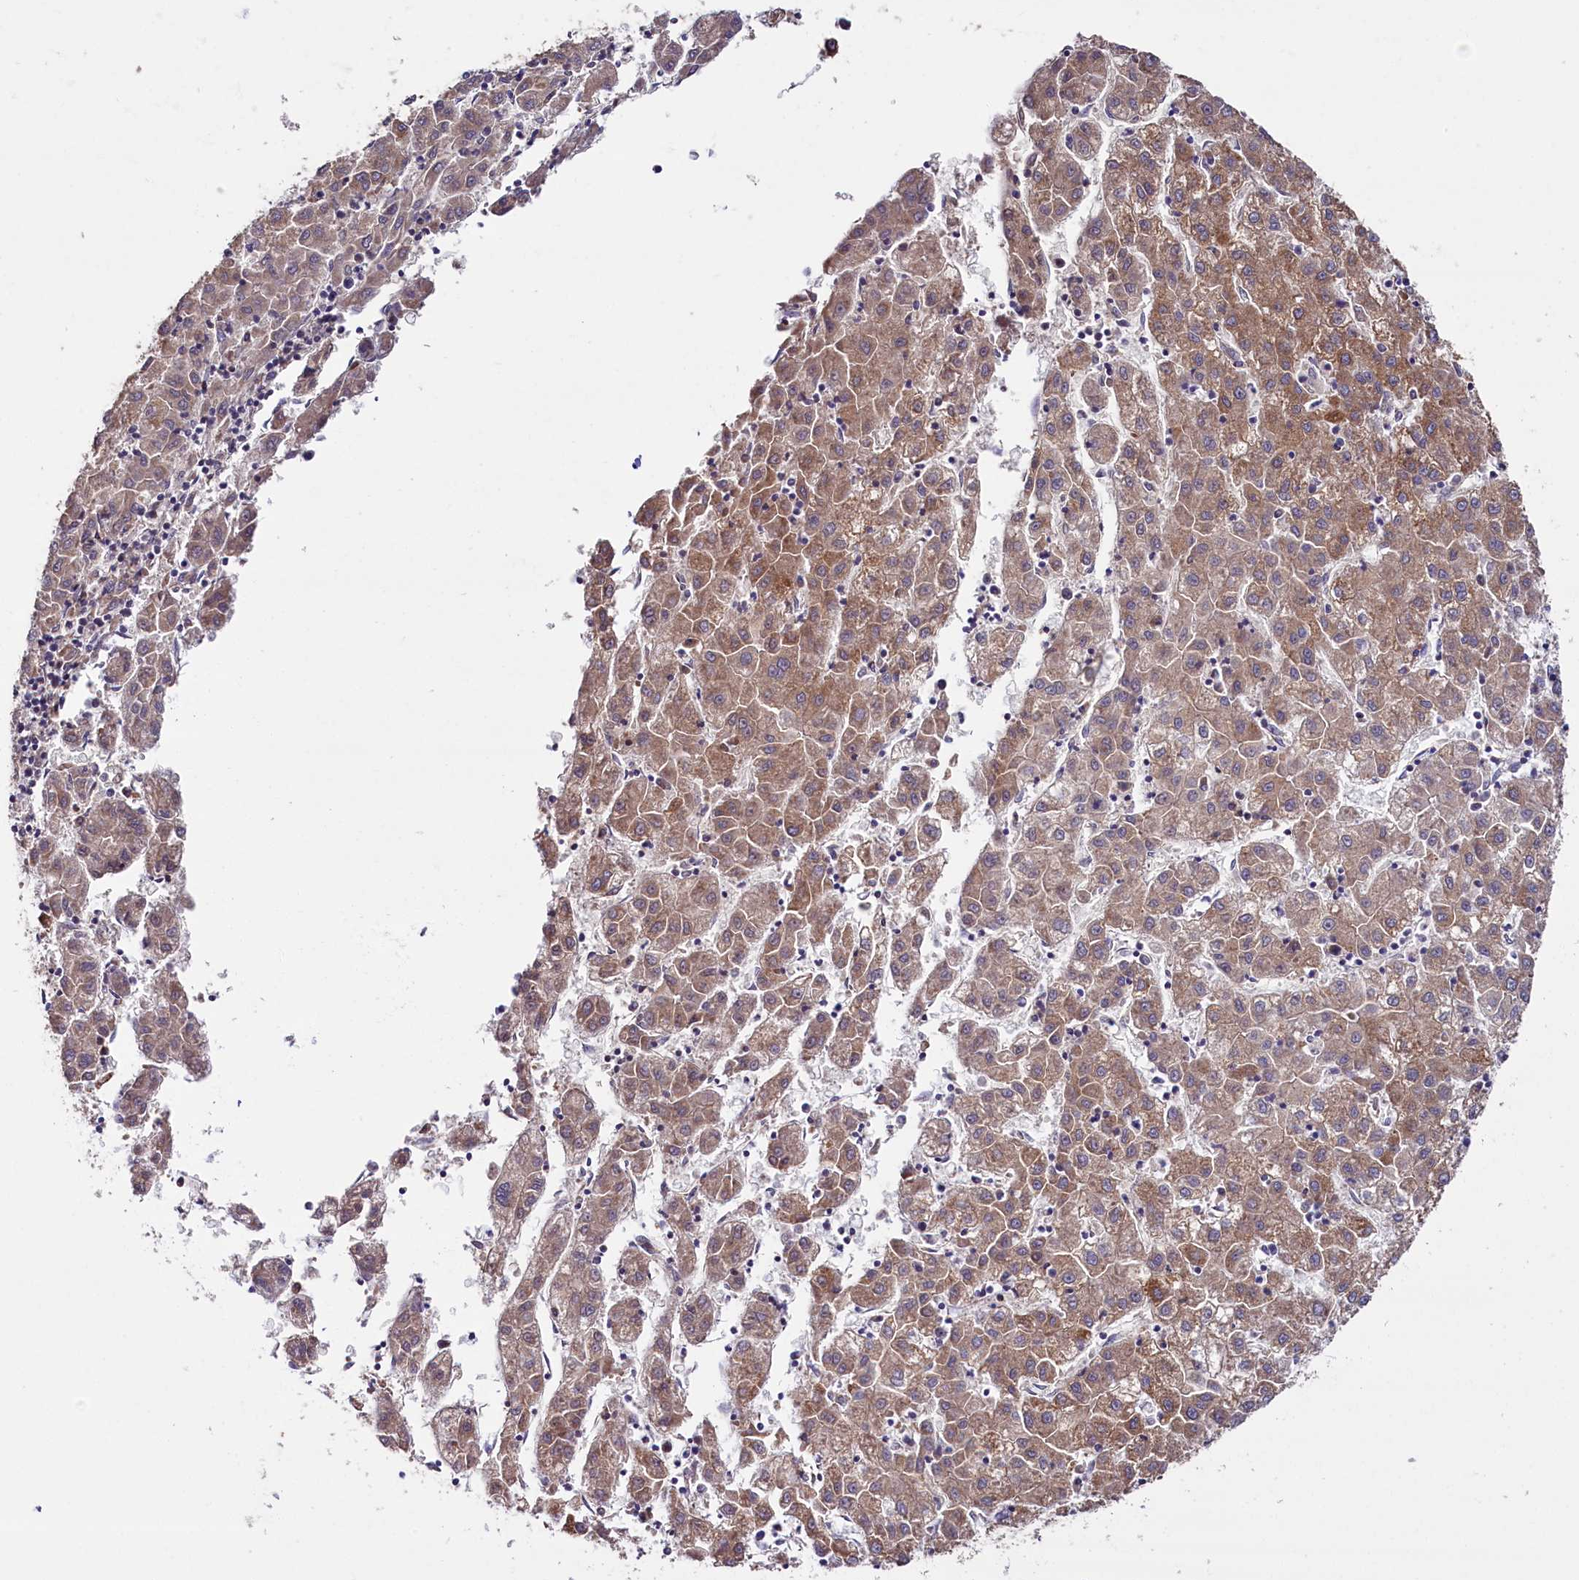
{"staining": {"intensity": "moderate", "quantity": ">75%", "location": "cytoplasmic/membranous"}, "tissue": "liver cancer", "cell_type": "Tumor cells", "image_type": "cancer", "snomed": [{"axis": "morphology", "description": "Carcinoma, Hepatocellular, NOS"}, {"axis": "topography", "description": "Liver"}], "caption": "Hepatocellular carcinoma (liver) stained for a protein displays moderate cytoplasmic/membranous positivity in tumor cells.", "gene": "ZSWIM1", "patient": {"sex": "male", "age": 72}}